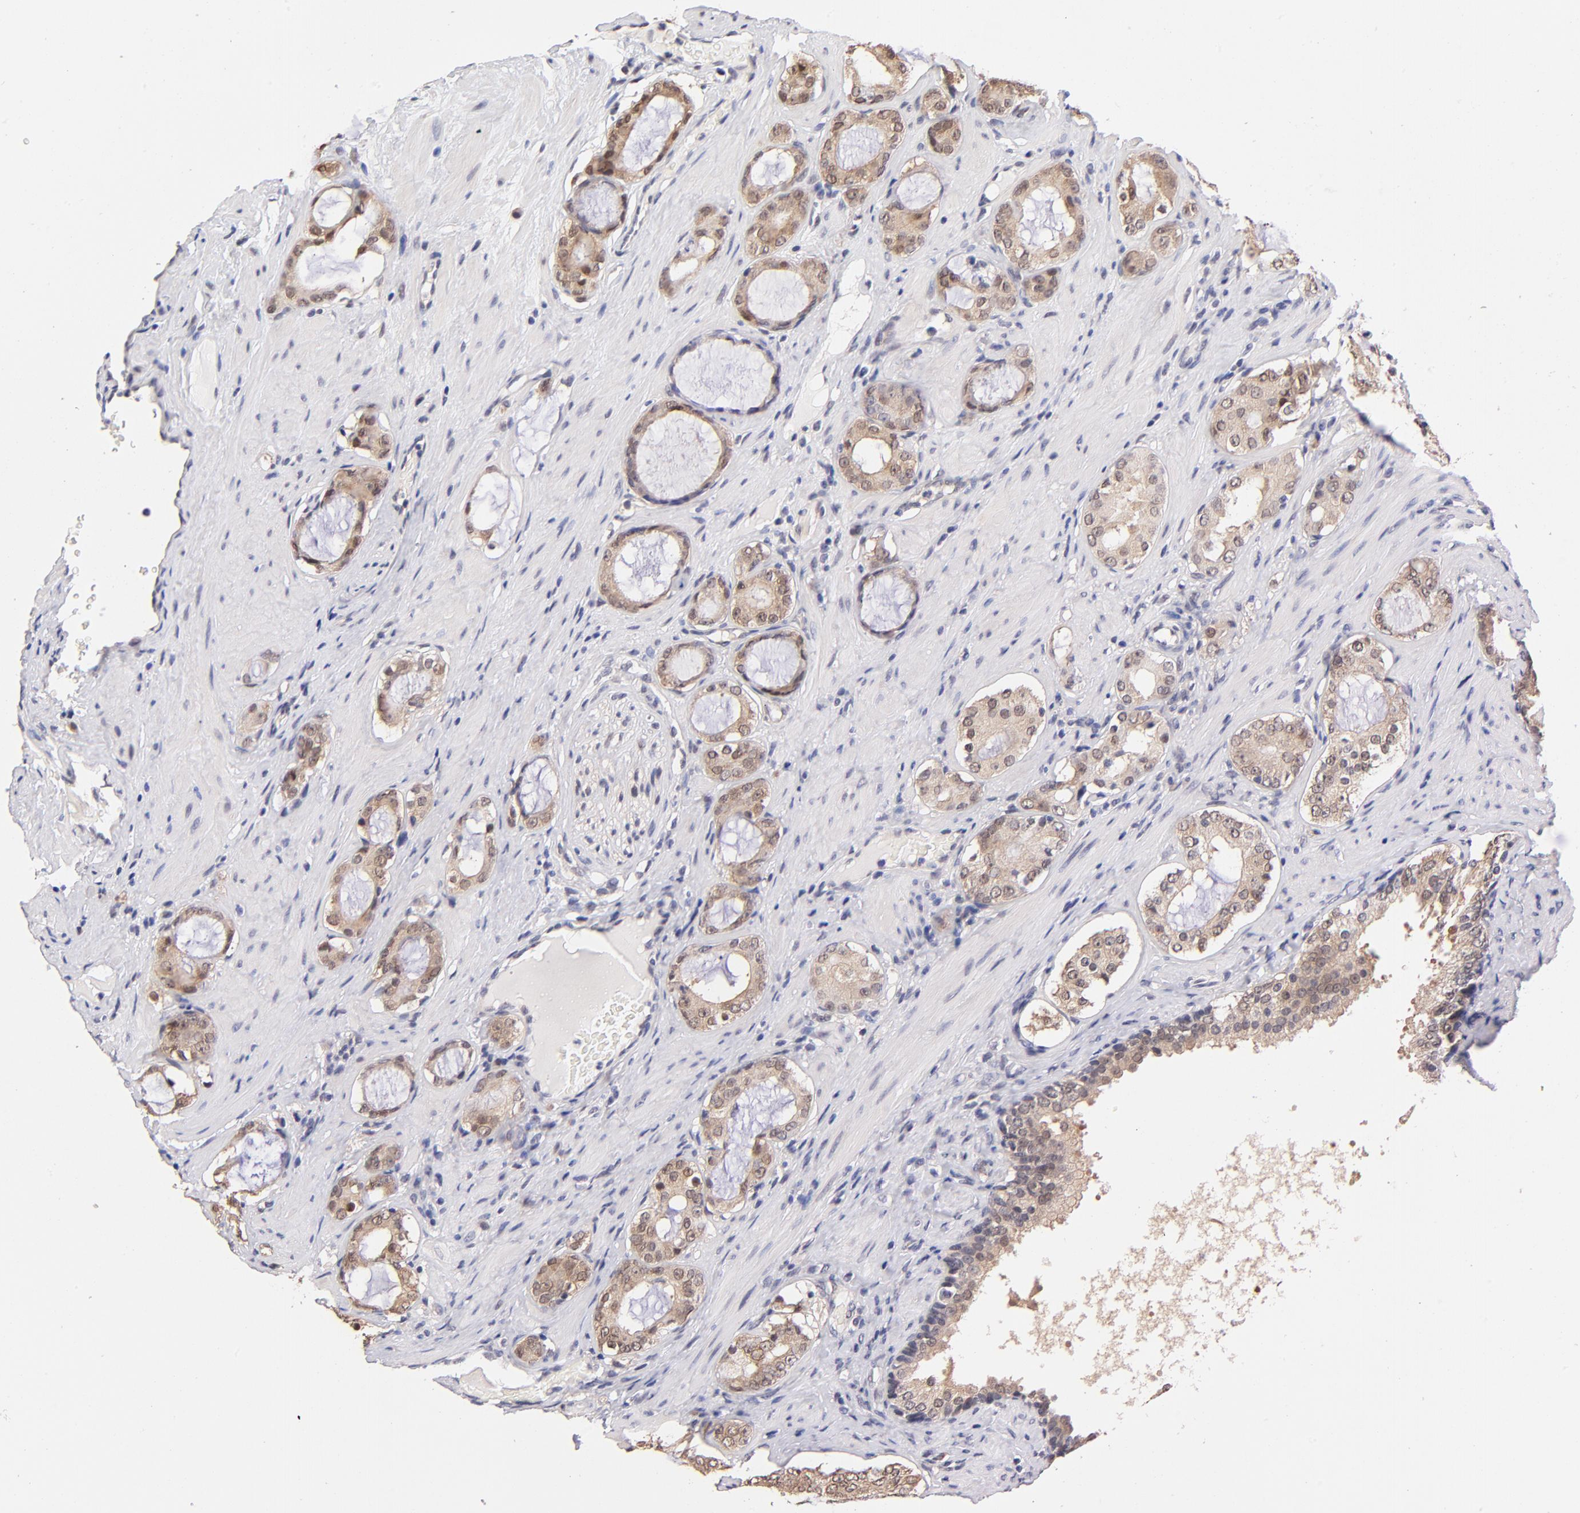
{"staining": {"intensity": "weak", "quantity": "25%-75%", "location": "cytoplasmic/membranous,nuclear"}, "tissue": "prostate cancer", "cell_type": "Tumor cells", "image_type": "cancer", "snomed": [{"axis": "morphology", "description": "Adenocarcinoma, Medium grade"}, {"axis": "topography", "description": "Prostate"}], "caption": "Prostate cancer was stained to show a protein in brown. There is low levels of weak cytoplasmic/membranous and nuclear expression in approximately 25%-75% of tumor cells. (brown staining indicates protein expression, while blue staining denotes nuclei).", "gene": "TXNL1", "patient": {"sex": "male", "age": 73}}